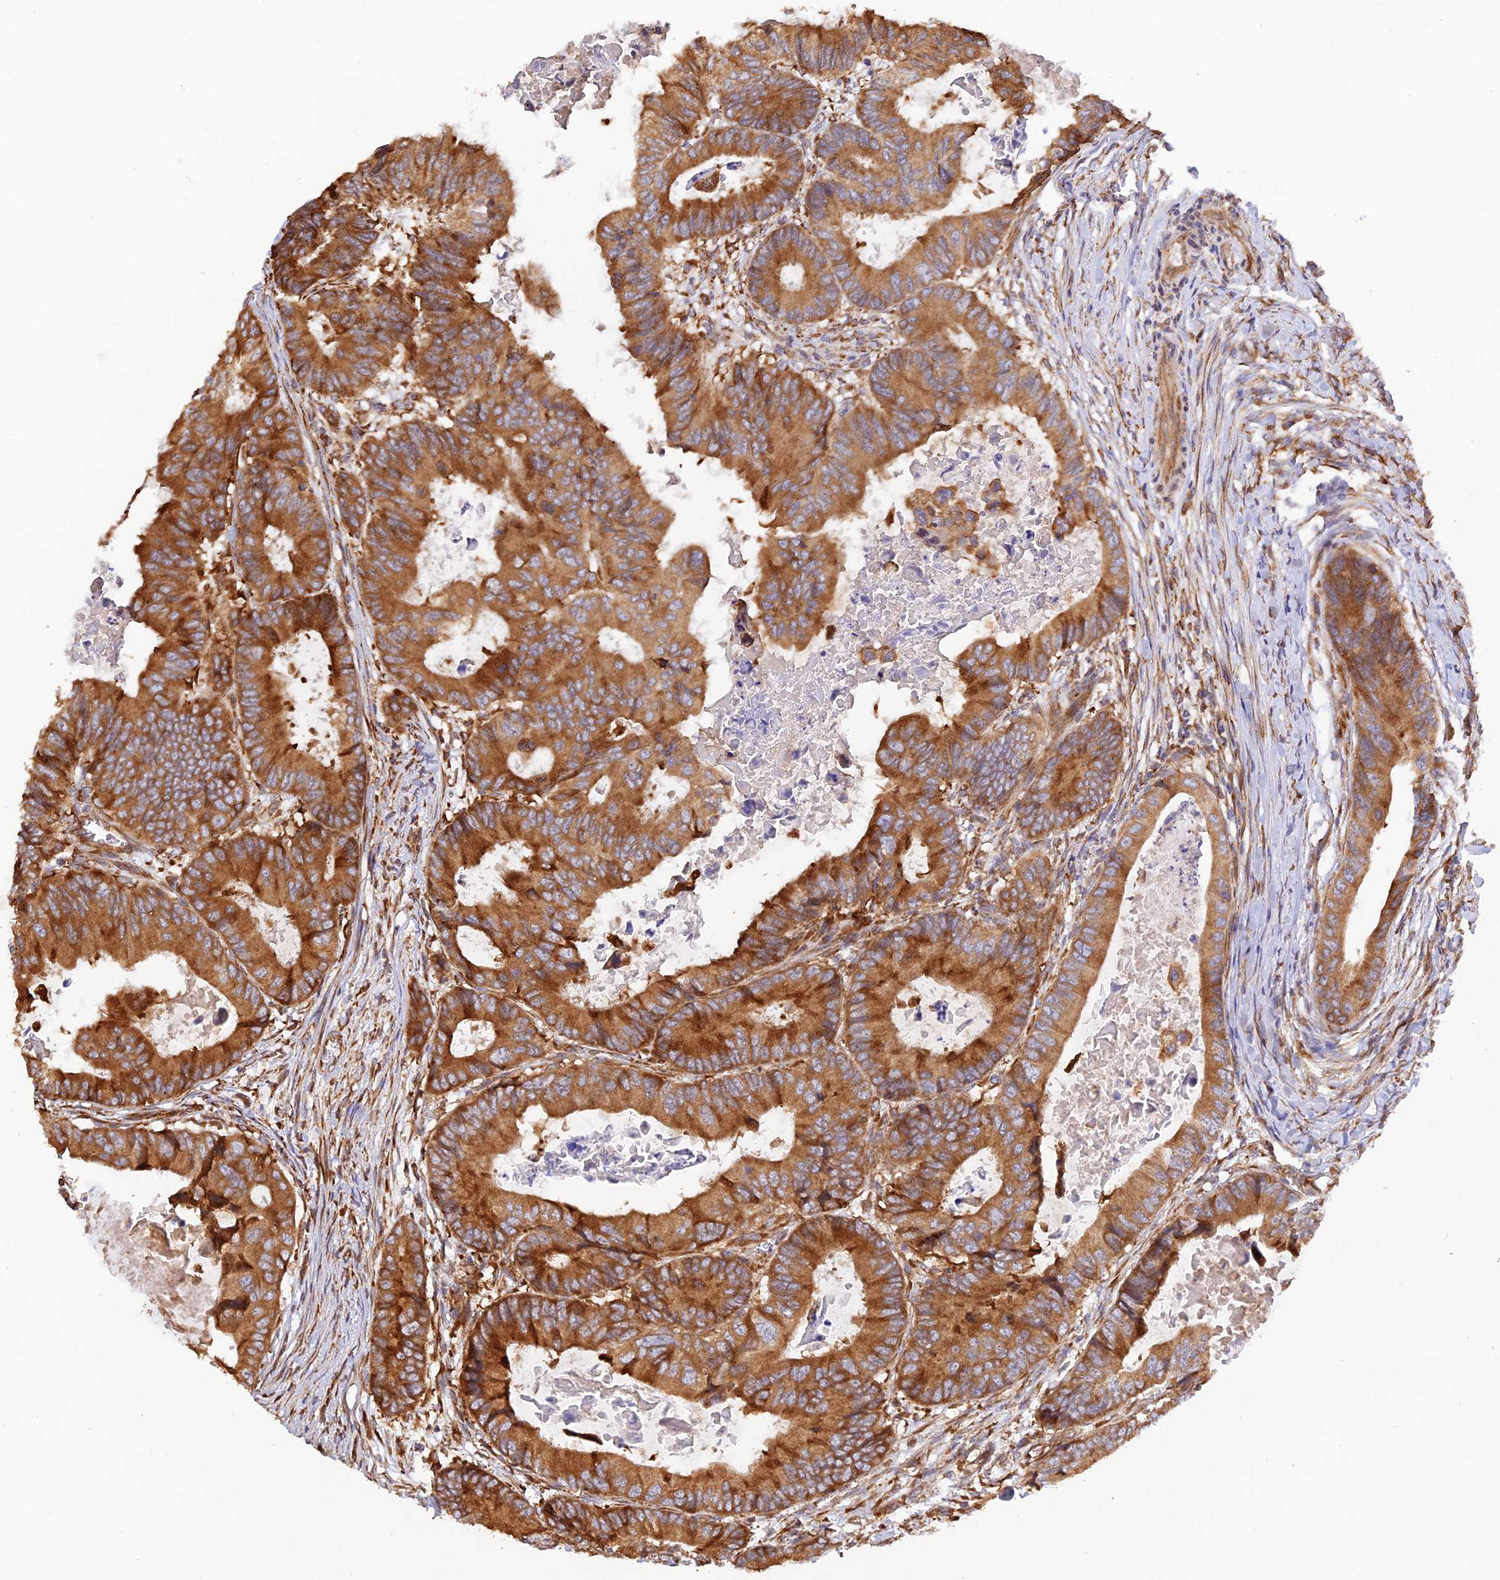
{"staining": {"intensity": "strong", "quantity": ">75%", "location": "cytoplasmic/membranous"}, "tissue": "colorectal cancer", "cell_type": "Tumor cells", "image_type": "cancer", "snomed": [{"axis": "morphology", "description": "Adenocarcinoma, NOS"}, {"axis": "topography", "description": "Colon"}], "caption": "Protein staining of colorectal cancer tissue displays strong cytoplasmic/membranous staining in approximately >75% of tumor cells. Immunohistochemistry (ihc) stains the protein of interest in brown and the nuclei are stained blue.", "gene": "RPL5", "patient": {"sex": "male", "age": 85}}